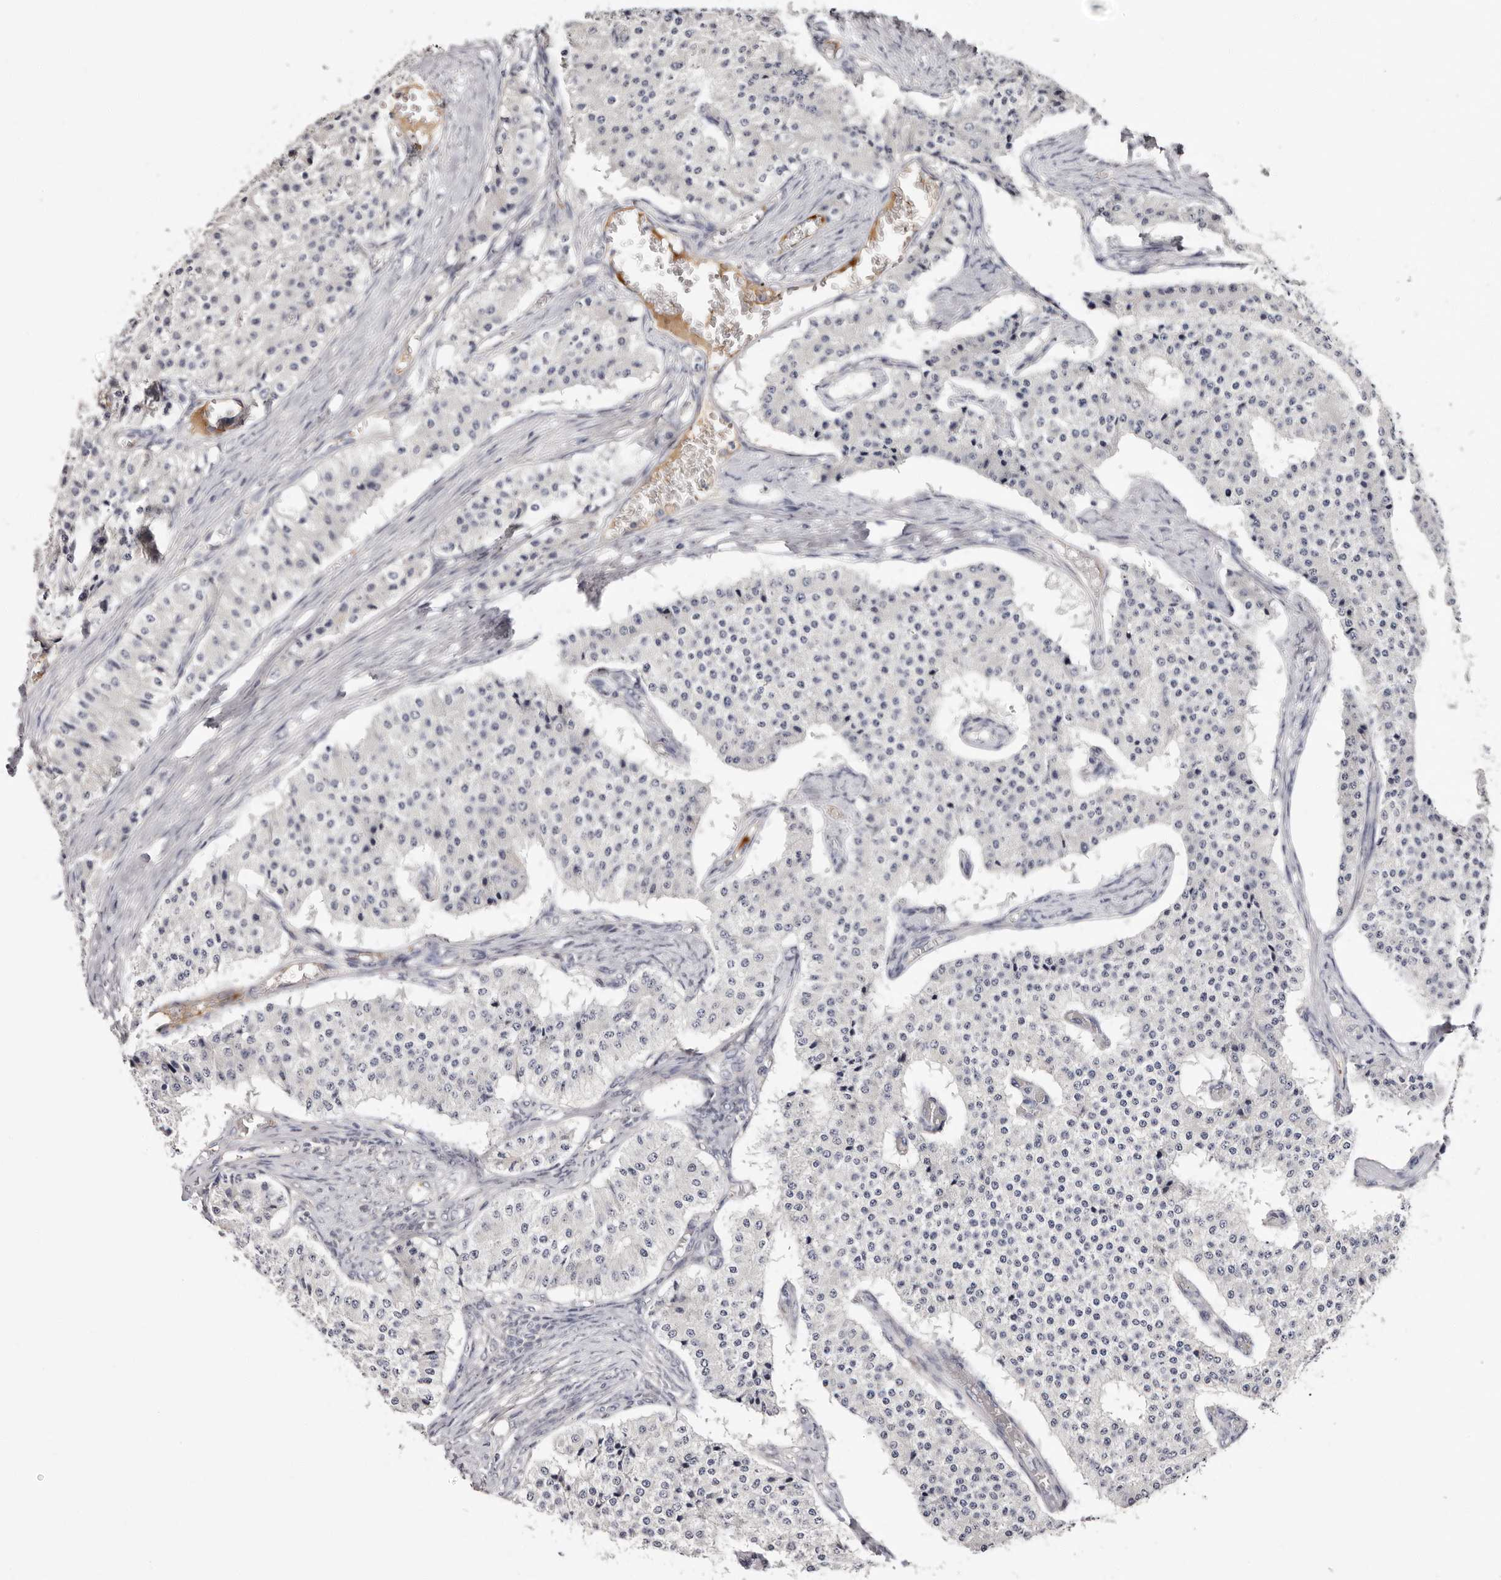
{"staining": {"intensity": "negative", "quantity": "none", "location": "none"}, "tissue": "carcinoid", "cell_type": "Tumor cells", "image_type": "cancer", "snomed": [{"axis": "morphology", "description": "Carcinoid, malignant, NOS"}, {"axis": "topography", "description": "Colon"}], "caption": "Tumor cells show no significant expression in carcinoid (malignant).", "gene": "LMLN", "patient": {"sex": "female", "age": 52}}